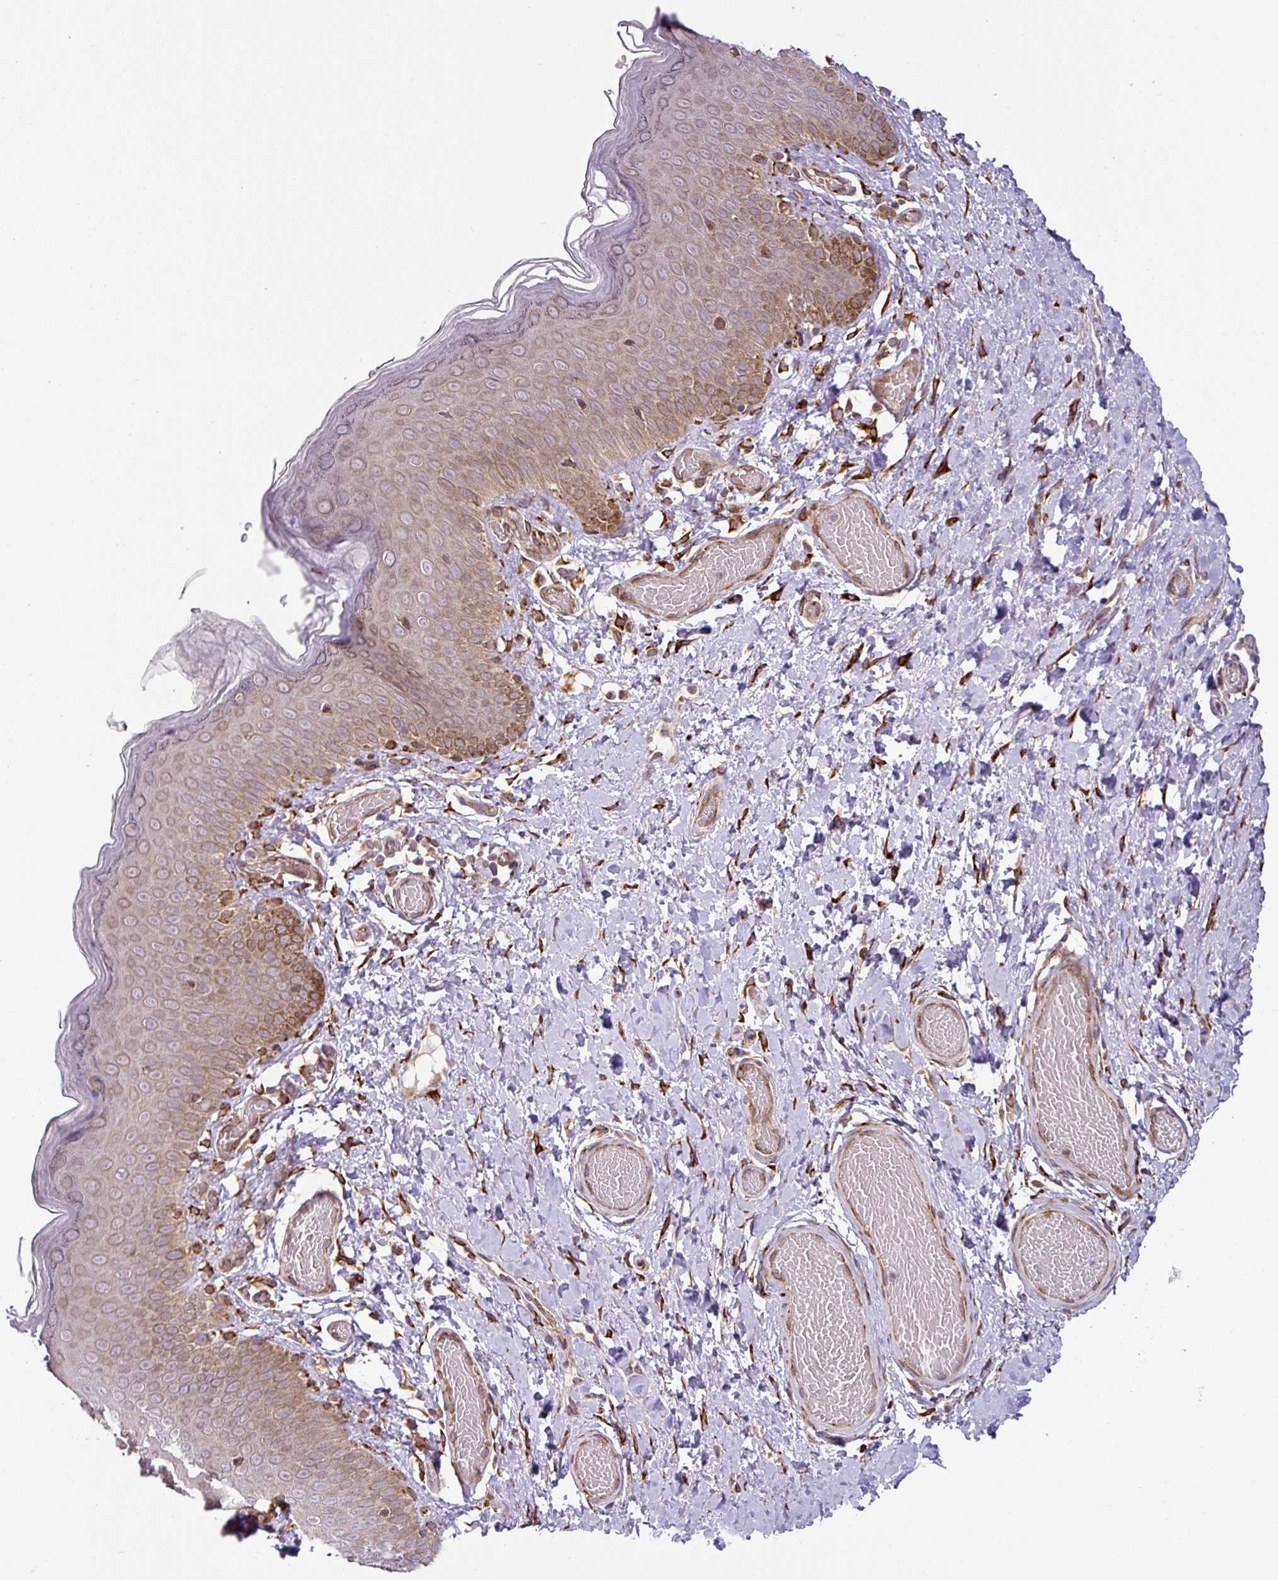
{"staining": {"intensity": "moderate", "quantity": "25%-75%", "location": "cytoplasmic/membranous"}, "tissue": "skin", "cell_type": "Epidermal cells", "image_type": "normal", "snomed": [{"axis": "morphology", "description": "Normal tissue, NOS"}, {"axis": "topography", "description": "Anal"}], "caption": "The image exhibits immunohistochemical staining of unremarkable skin. There is moderate cytoplasmic/membranous staining is present in about 25%-75% of epidermal cells. (DAB (3,3'-diaminobenzidine) IHC with brightfield microscopy, high magnification).", "gene": "SLC39A7", "patient": {"sex": "female", "age": 40}}